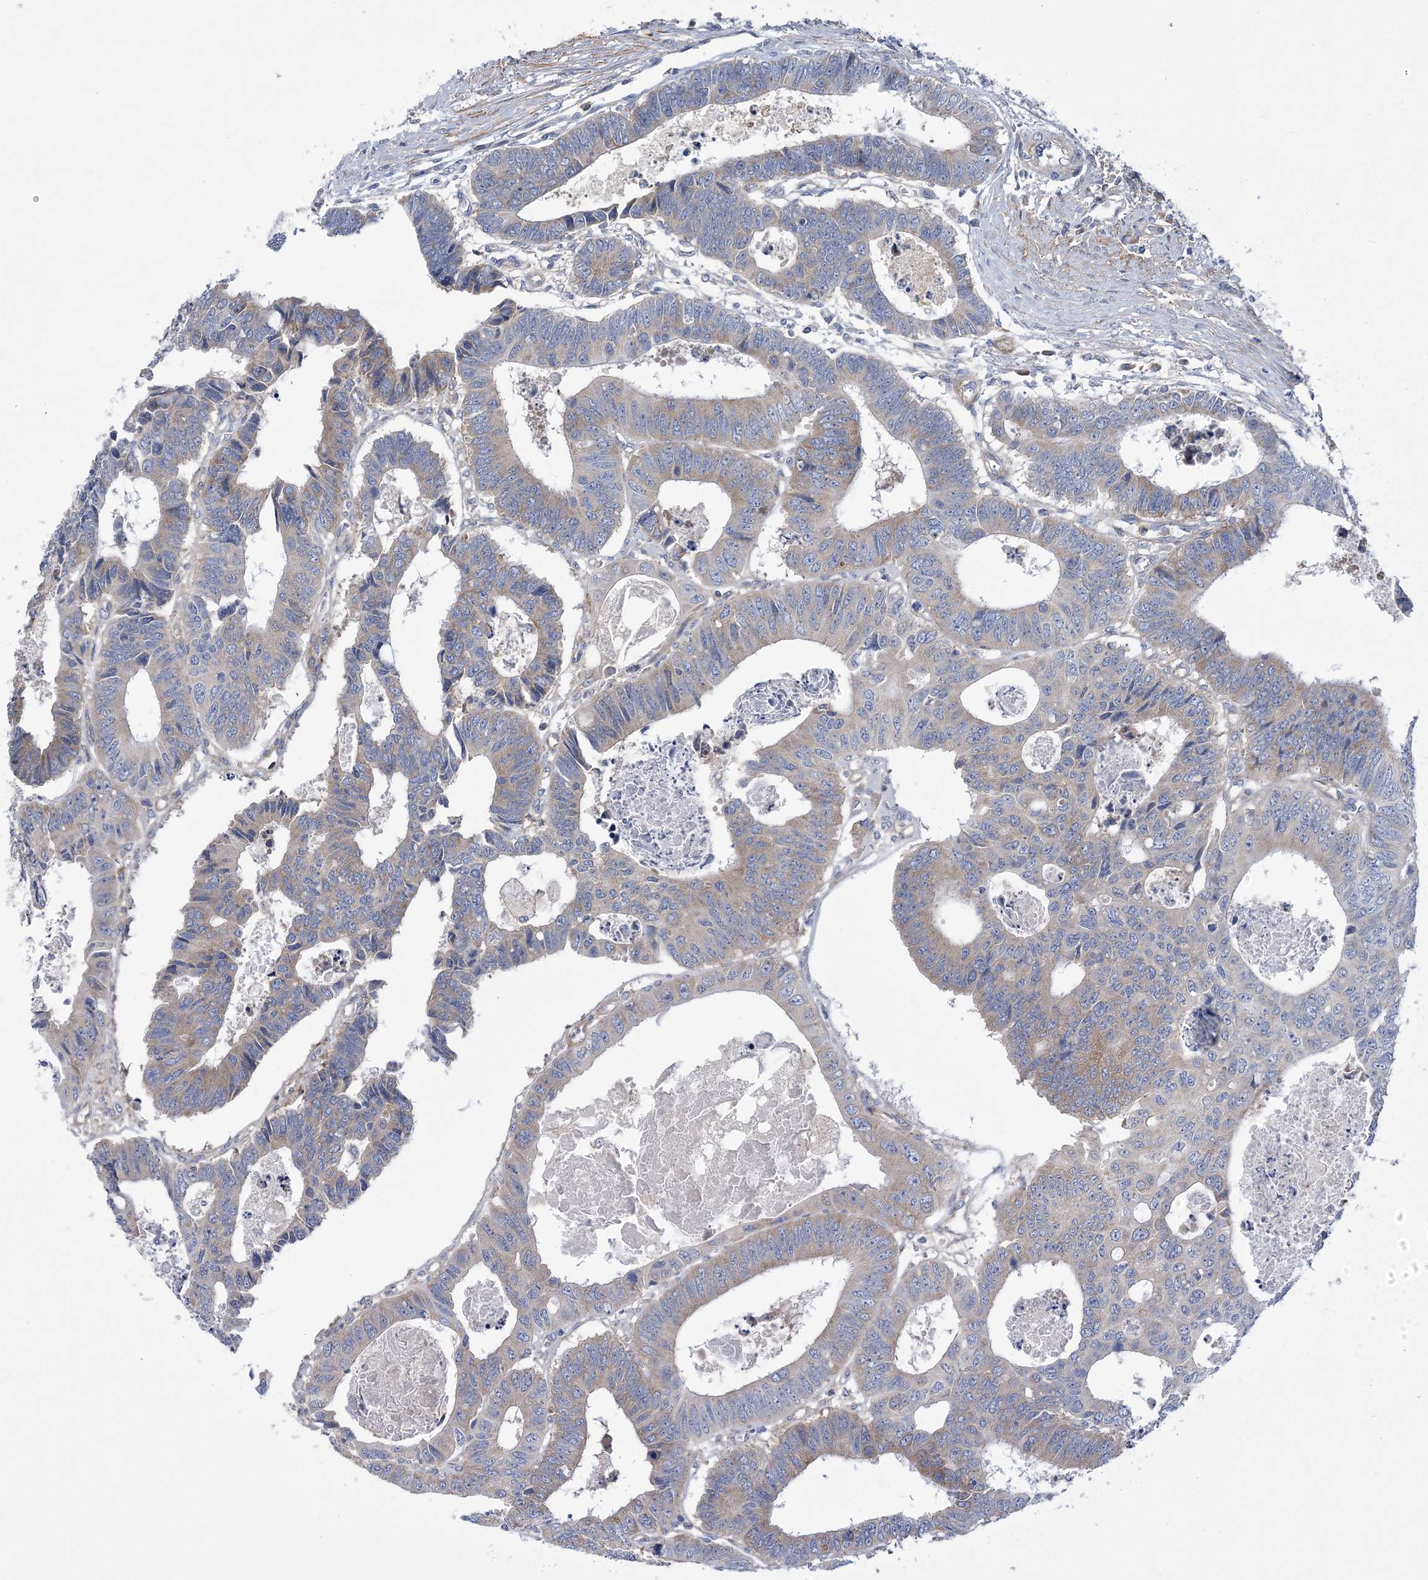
{"staining": {"intensity": "weak", "quantity": "25%-75%", "location": "cytoplasmic/membranous"}, "tissue": "colorectal cancer", "cell_type": "Tumor cells", "image_type": "cancer", "snomed": [{"axis": "morphology", "description": "Adenocarcinoma, NOS"}, {"axis": "topography", "description": "Rectum"}], "caption": "Colorectal cancer (adenocarcinoma) stained for a protein displays weak cytoplasmic/membranous positivity in tumor cells.", "gene": "ARSJ", "patient": {"sex": "male", "age": 84}}